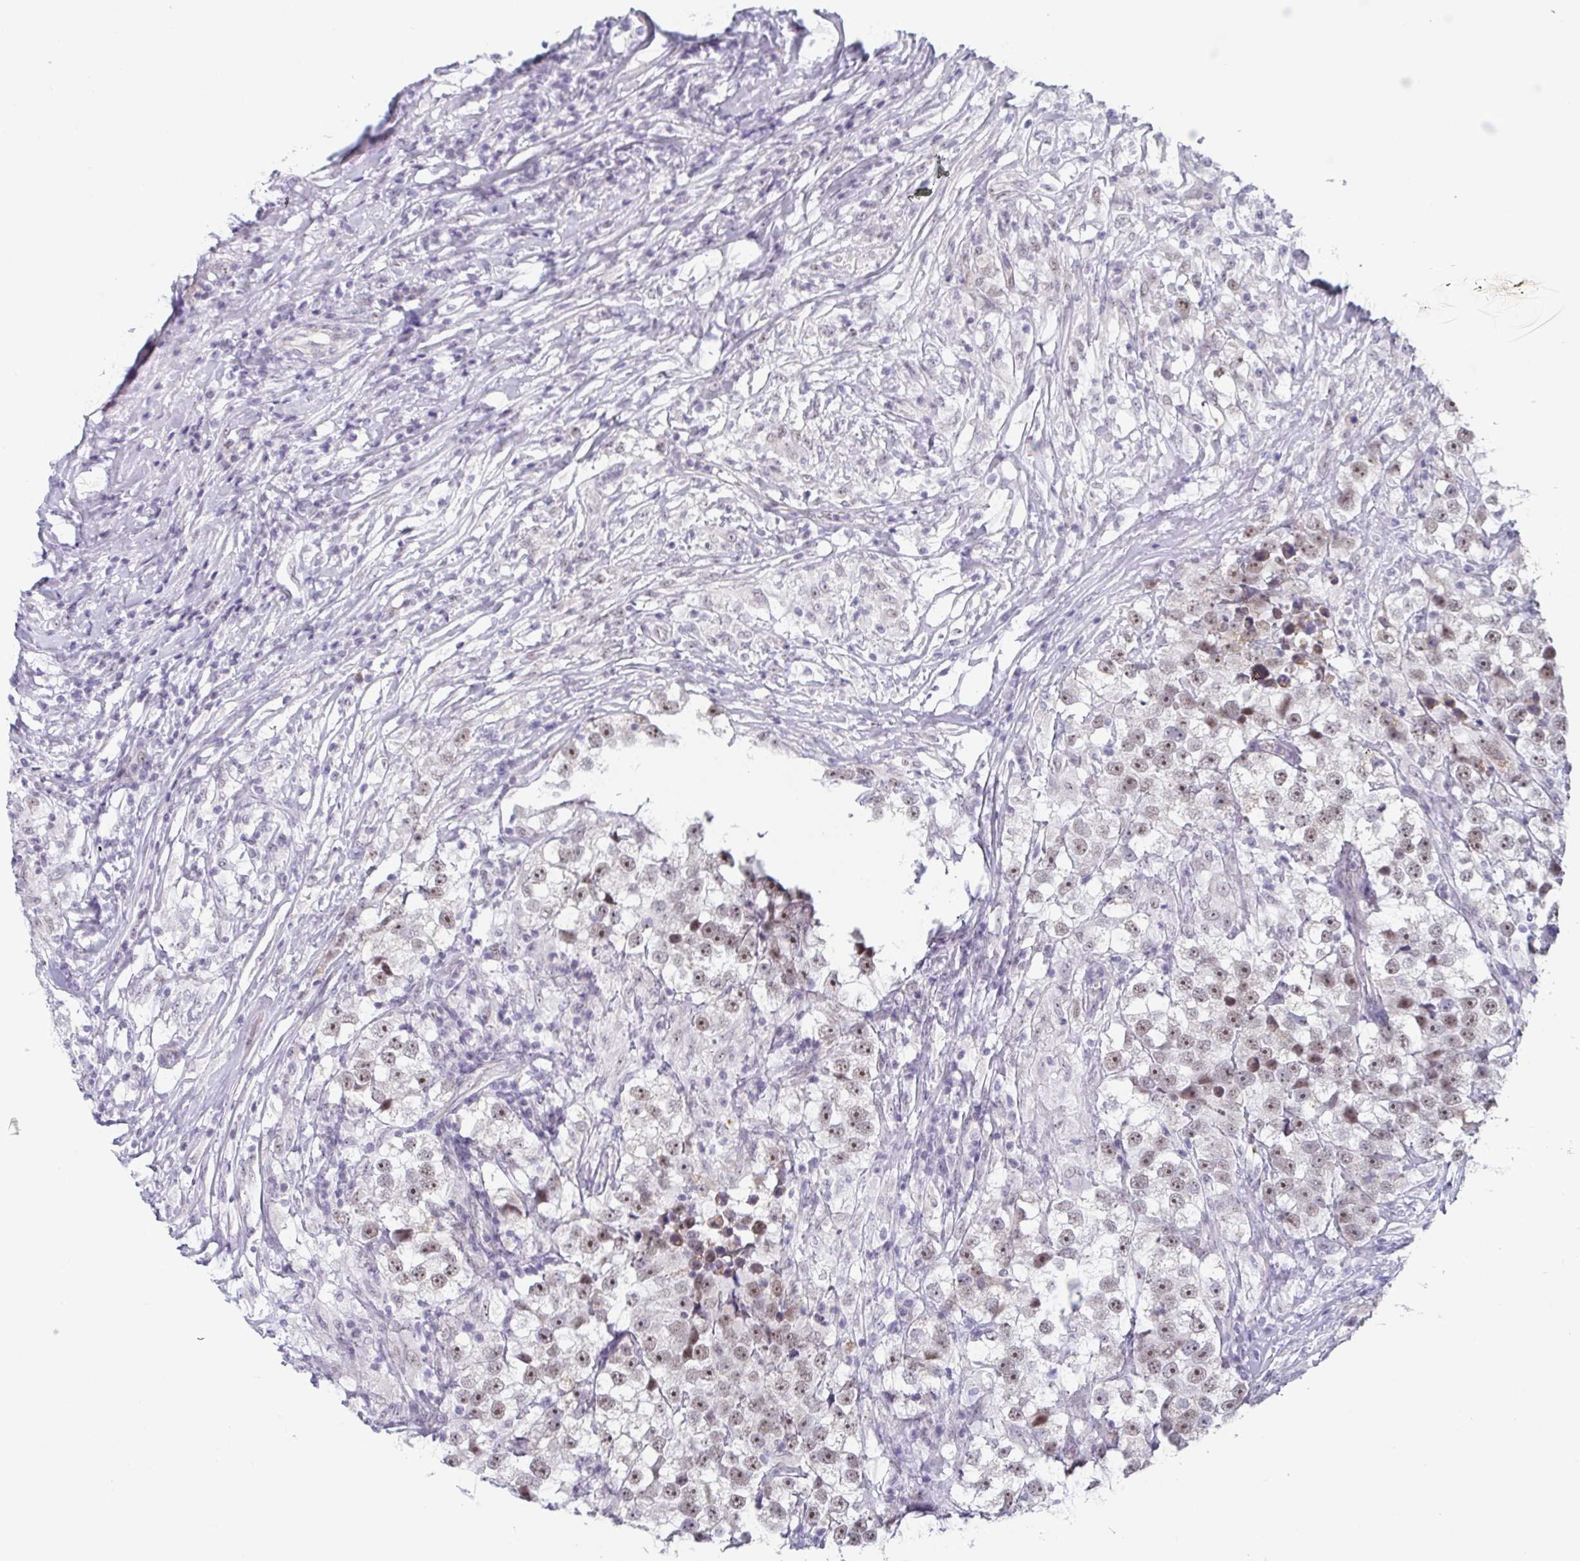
{"staining": {"intensity": "moderate", "quantity": "25%-75%", "location": "nuclear"}, "tissue": "testis cancer", "cell_type": "Tumor cells", "image_type": "cancer", "snomed": [{"axis": "morphology", "description": "Seminoma, NOS"}, {"axis": "topography", "description": "Testis"}], "caption": "The histopathology image displays a brown stain indicating the presence of a protein in the nuclear of tumor cells in testis seminoma.", "gene": "EXOSC7", "patient": {"sex": "male", "age": 46}}